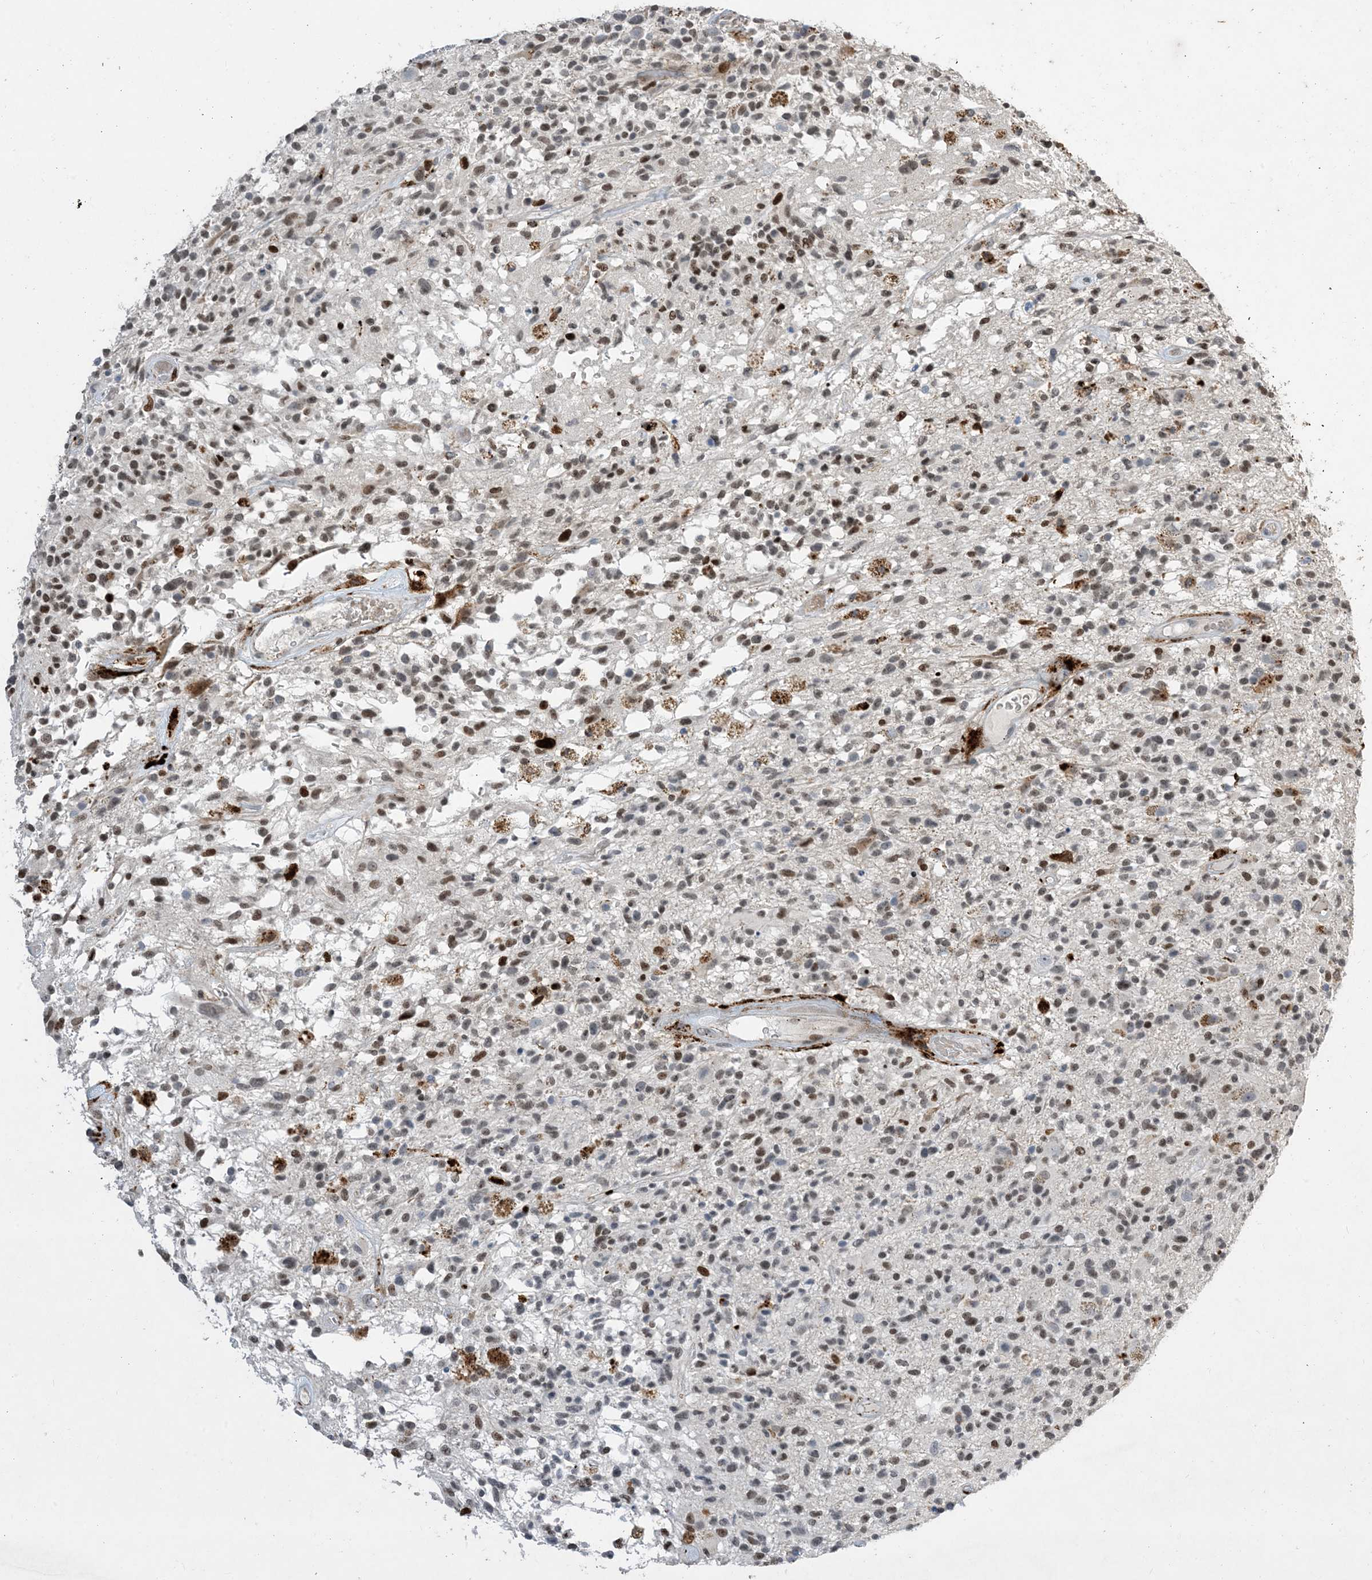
{"staining": {"intensity": "moderate", "quantity": "25%-75%", "location": "nuclear"}, "tissue": "glioma", "cell_type": "Tumor cells", "image_type": "cancer", "snomed": [{"axis": "morphology", "description": "Glioma, malignant, High grade"}, {"axis": "morphology", "description": "Glioblastoma, NOS"}, {"axis": "topography", "description": "Brain"}], "caption": "Glioma stained with immunohistochemistry reveals moderate nuclear positivity in approximately 25%-75% of tumor cells.", "gene": "SLC25A53", "patient": {"sex": "male", "age": 60}}